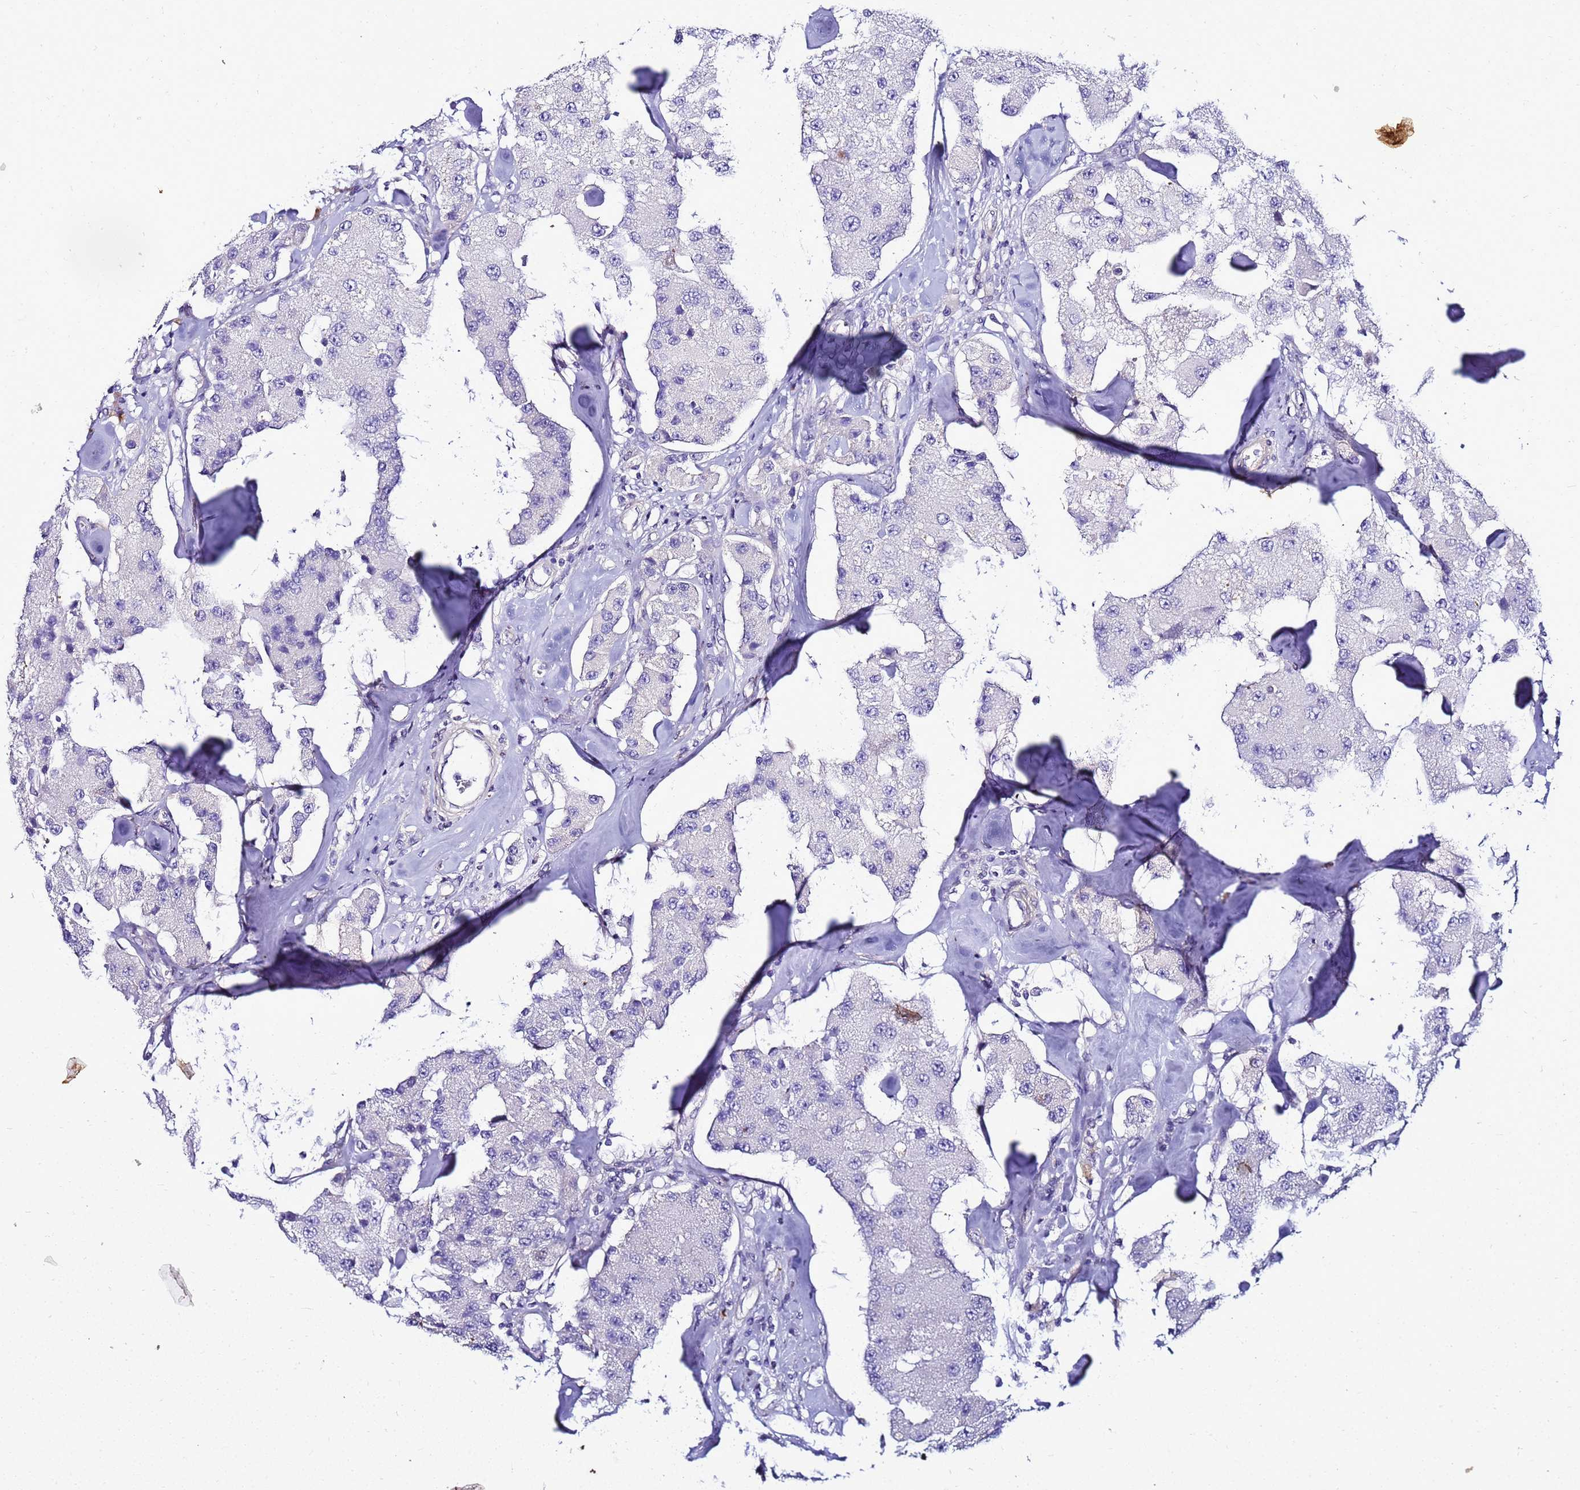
{"staining": {"intensity": "negative", "quantity": "none", "location": "none"}, "tissue": "carcinoid", "cell_type": "Tumor cells", "image_type": "cancer", "snomed": [{"axis": "morphology", "description": "Carcinoid, malignant, NOS"}, {"axis": "topography", "description": "Pancreas"}], "caption": "A micrograph of carcinoid stained for a protein demonstrates no brown staining in tumor cells.", "gene": "FAM166B", "patient": {"sex": "male", "age": 41}}